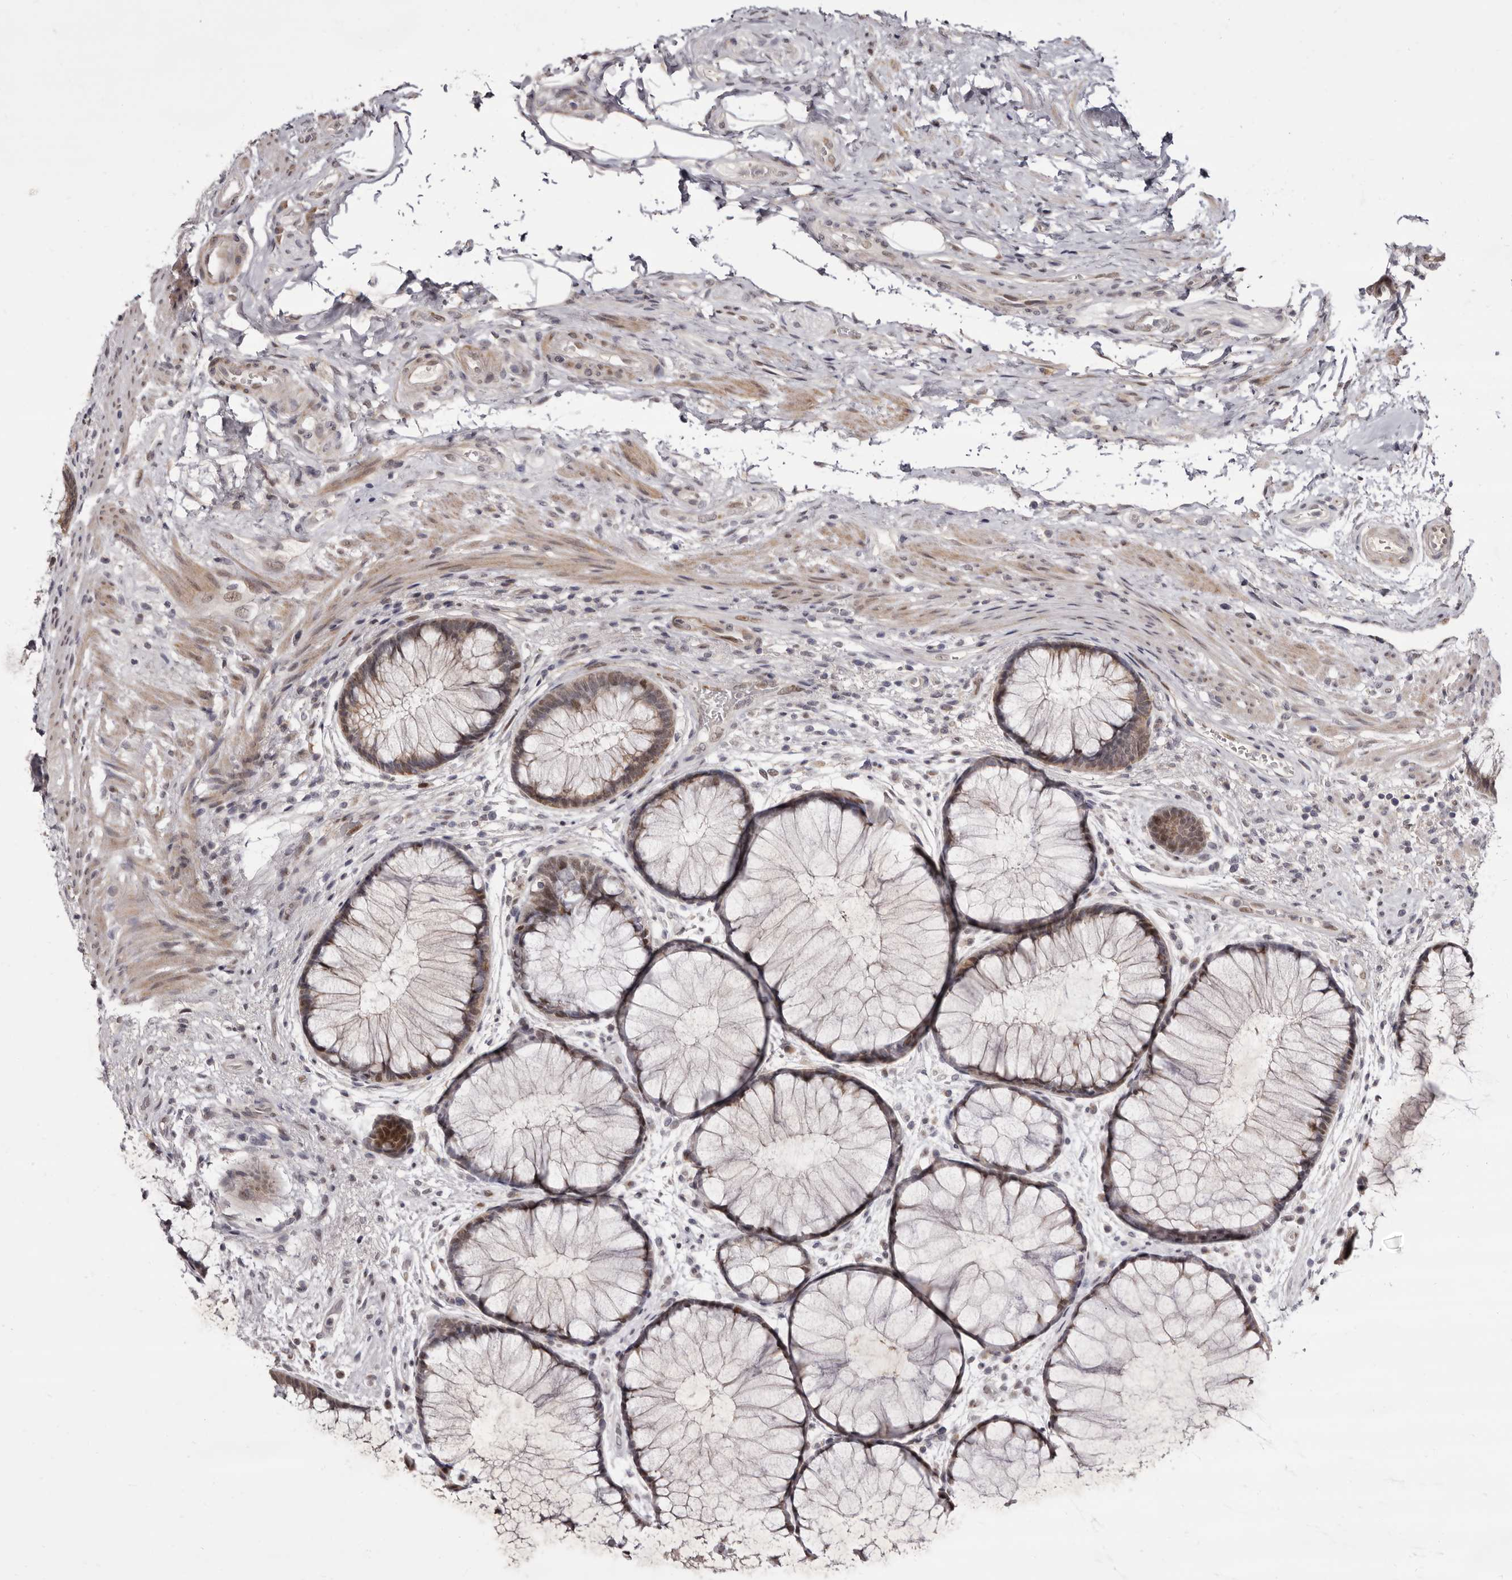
{"staining": {"intensity": "moderate", "quantity": "25%-75%", "location": "cytoplasmic/membranous,nuclear"}, "tissue": "rectum", "cell_type": "Glandular cells", "image_type": "normal", "snomed": [{"axis": "morphology", "description": "Normal tissue, NOS"}, {"axis": "topography", "description": "Rectum"}], "caption": "Human rectum stained with a brown dye displays moderate cytoplasmic/membranous,nuclear positive staining in approximately 25%-75% of glandular cells.", "gene": "ZNF326", "patient": {"sex": "male", "age": 51}}